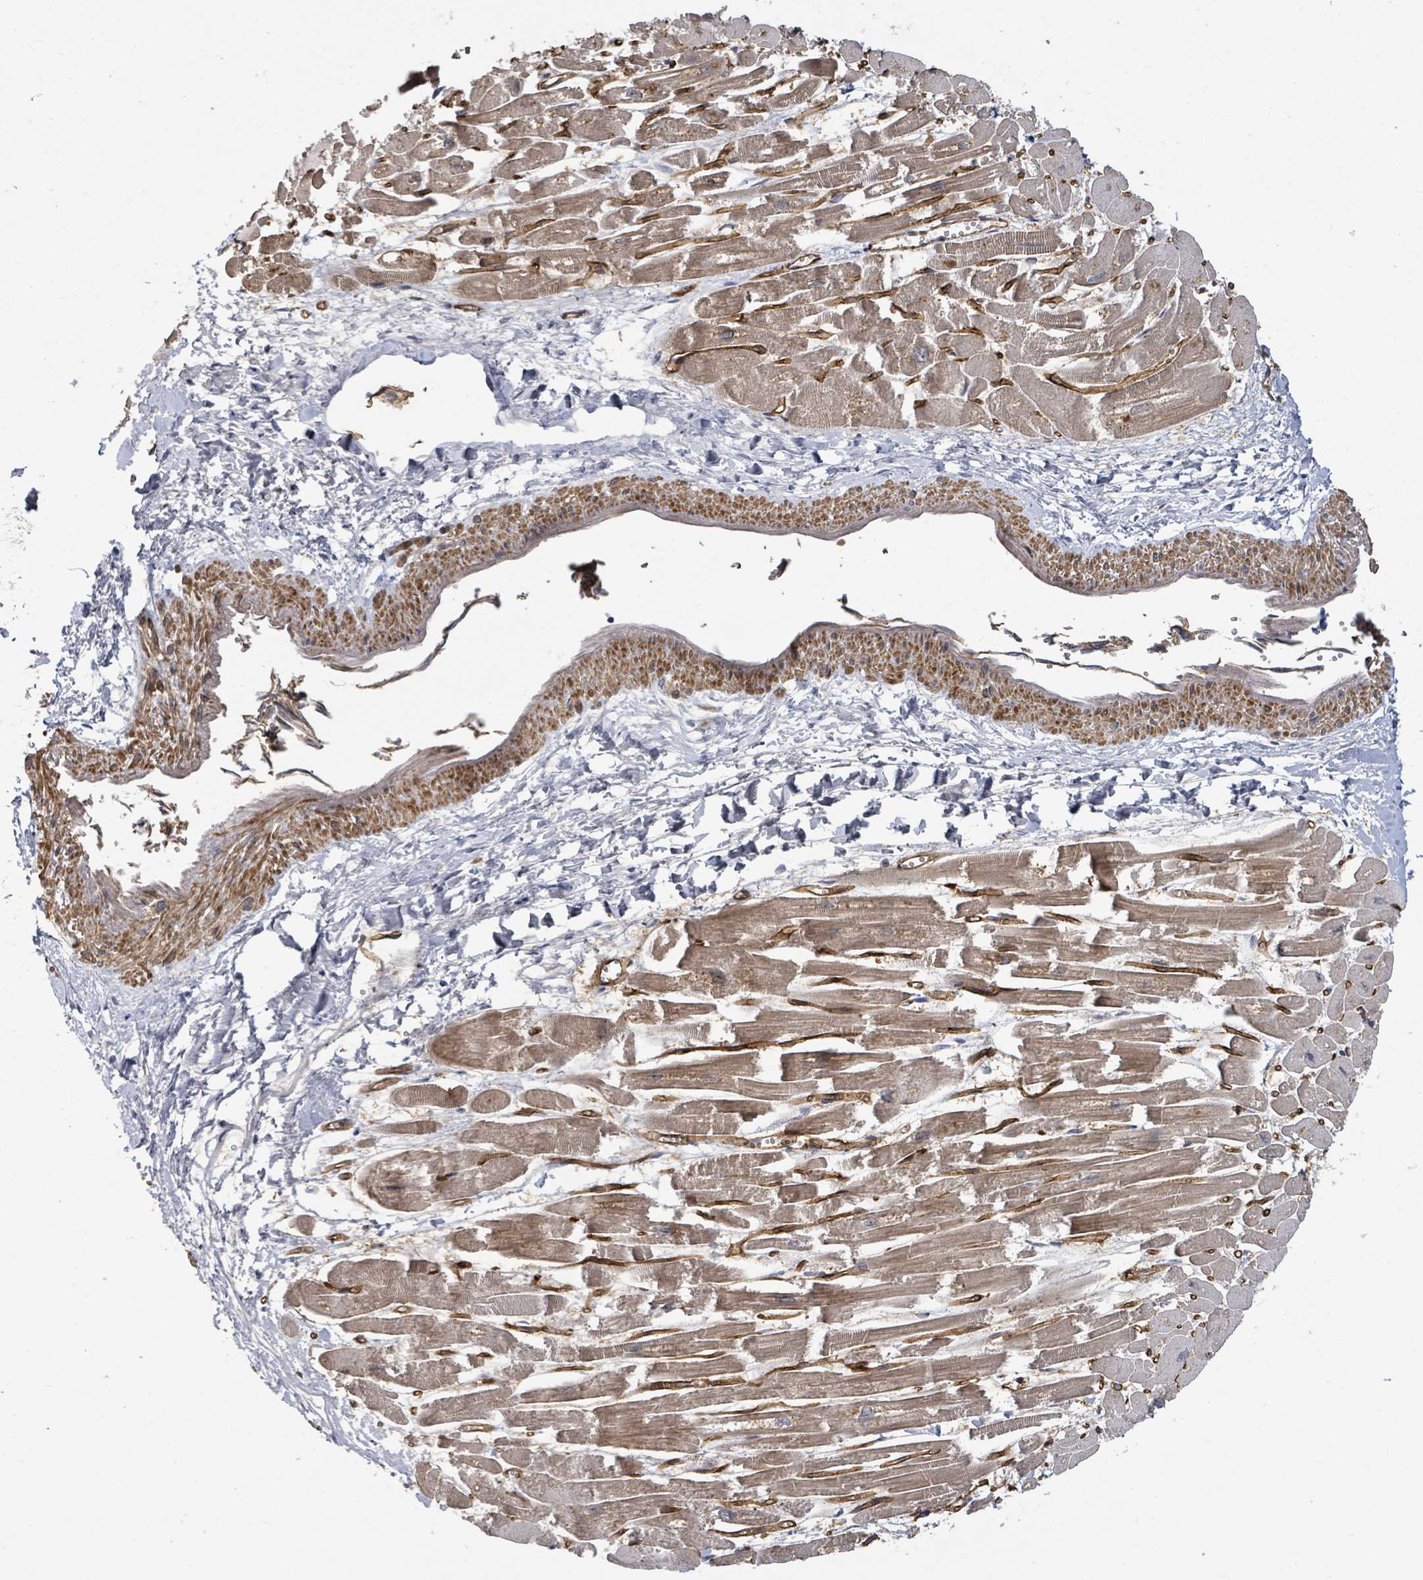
{"staining": {"intensity": "strong", "quantity": "25%-75%", "location": "cytoplasmic/membranous"}, "tissue": "heart muscle", "cell_type": "Cardiomyocytes", "image_type": "normal", "snomed": [{"axis": "morphology", "description": "Normal tissue, NOS"}, {"axis": "topography", "description": "Heart"}], "caption": "Protein analysis of normal heart muscle demonstrates strong cytoplasmic/membranous expression in about 25%-75% of cardiomyocytes.", "gene": "KANK3", "patient": {"sex": "male", "age": 54}}